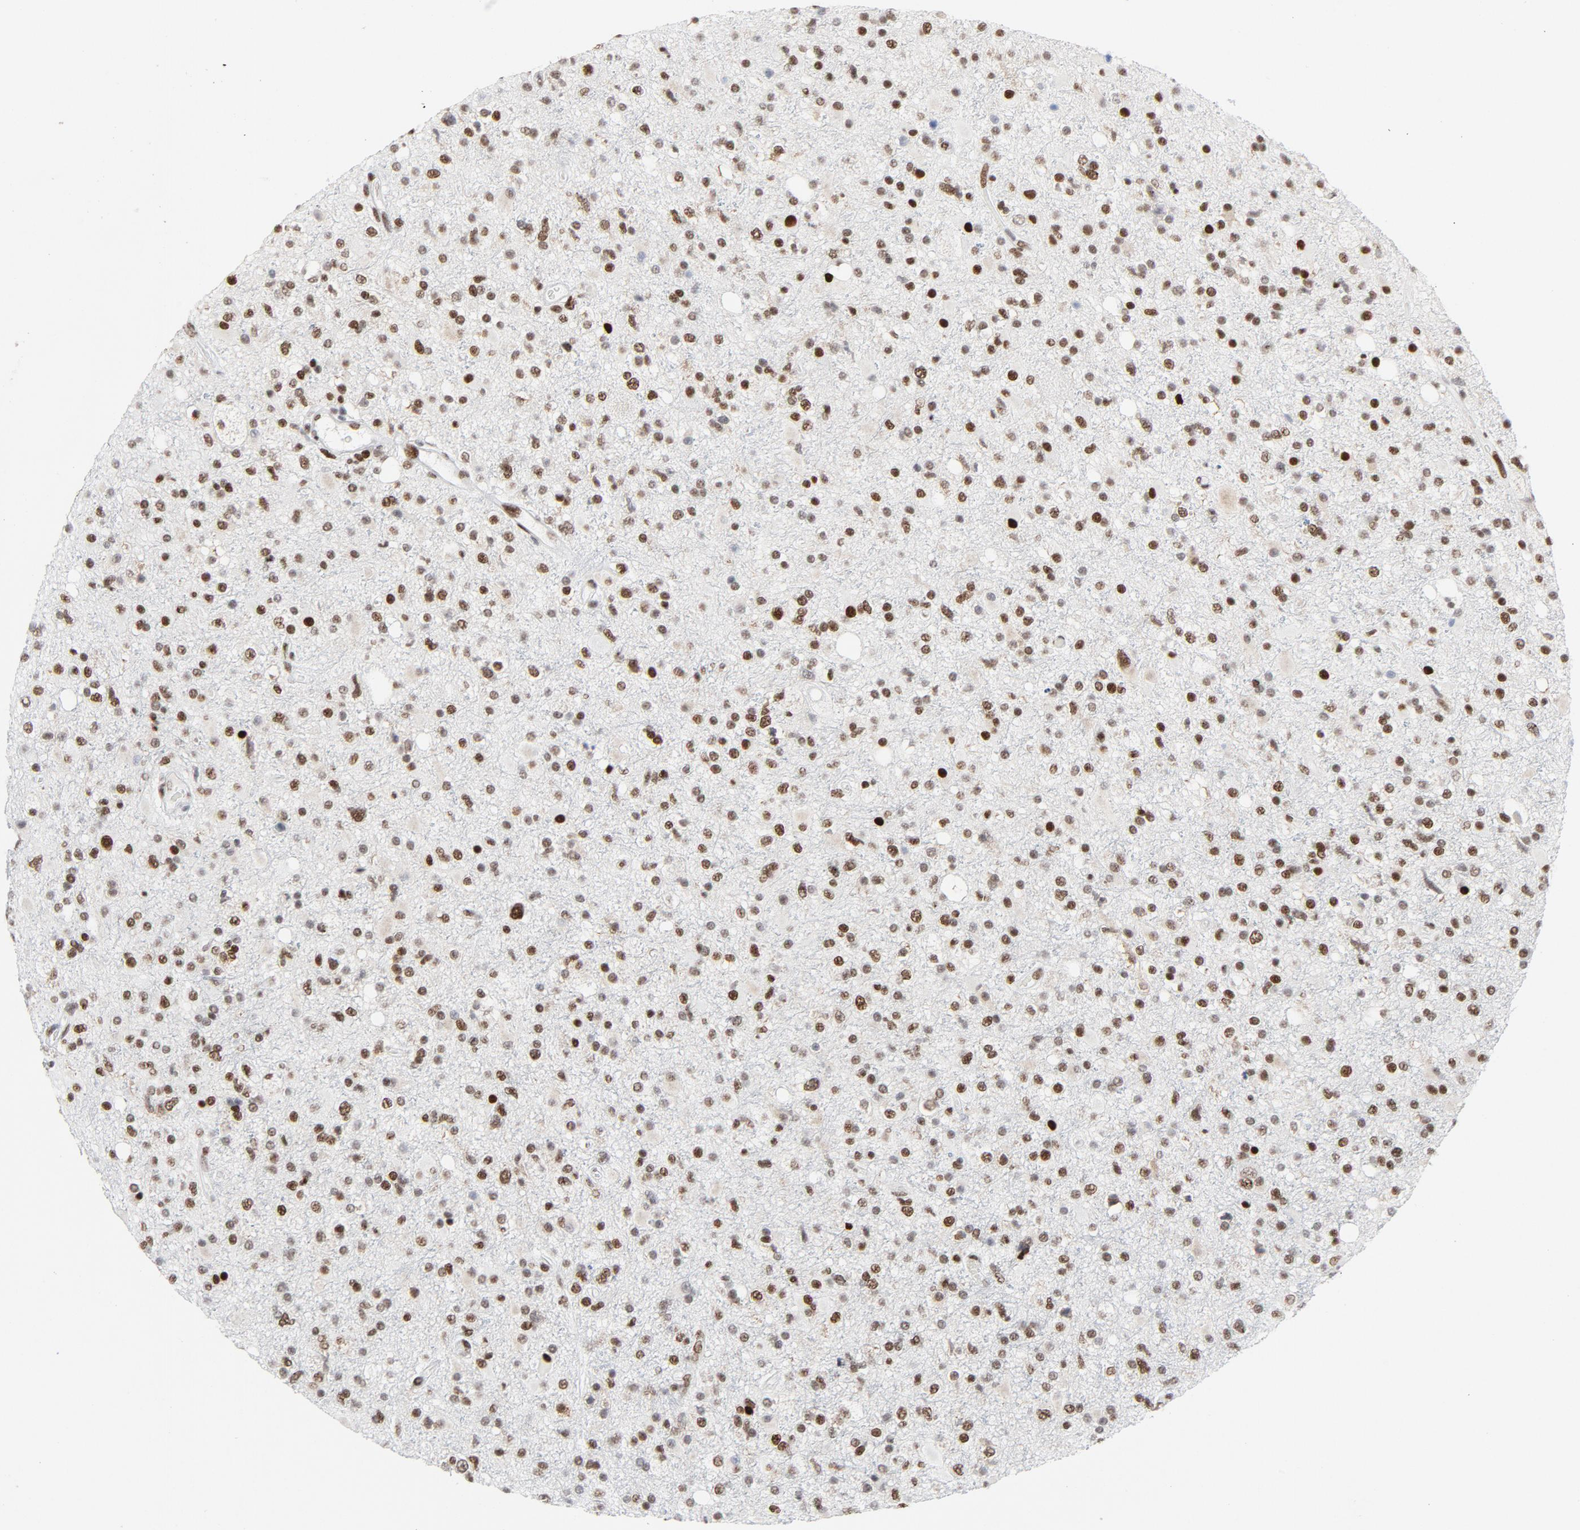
{"staining": {"intensity": "strong", "quantity": ">75%", "location": "nuclear"}, "tissue": "glioma", "cell_type": "Tumor cells", "image_type": "cancer", "snomed": [{"axis": "morphology", "description": "Glioma, malignant, High grade"}, {"axis": "topography", "description": "Brain"}], "caption": "Immunohistochemical staining of glioma exhibits high levels of strong nuclear protein staining in approximately >75% of tumor cells.", "gene": "HSF1", "patient": {"sex": "male", "age": 33}}